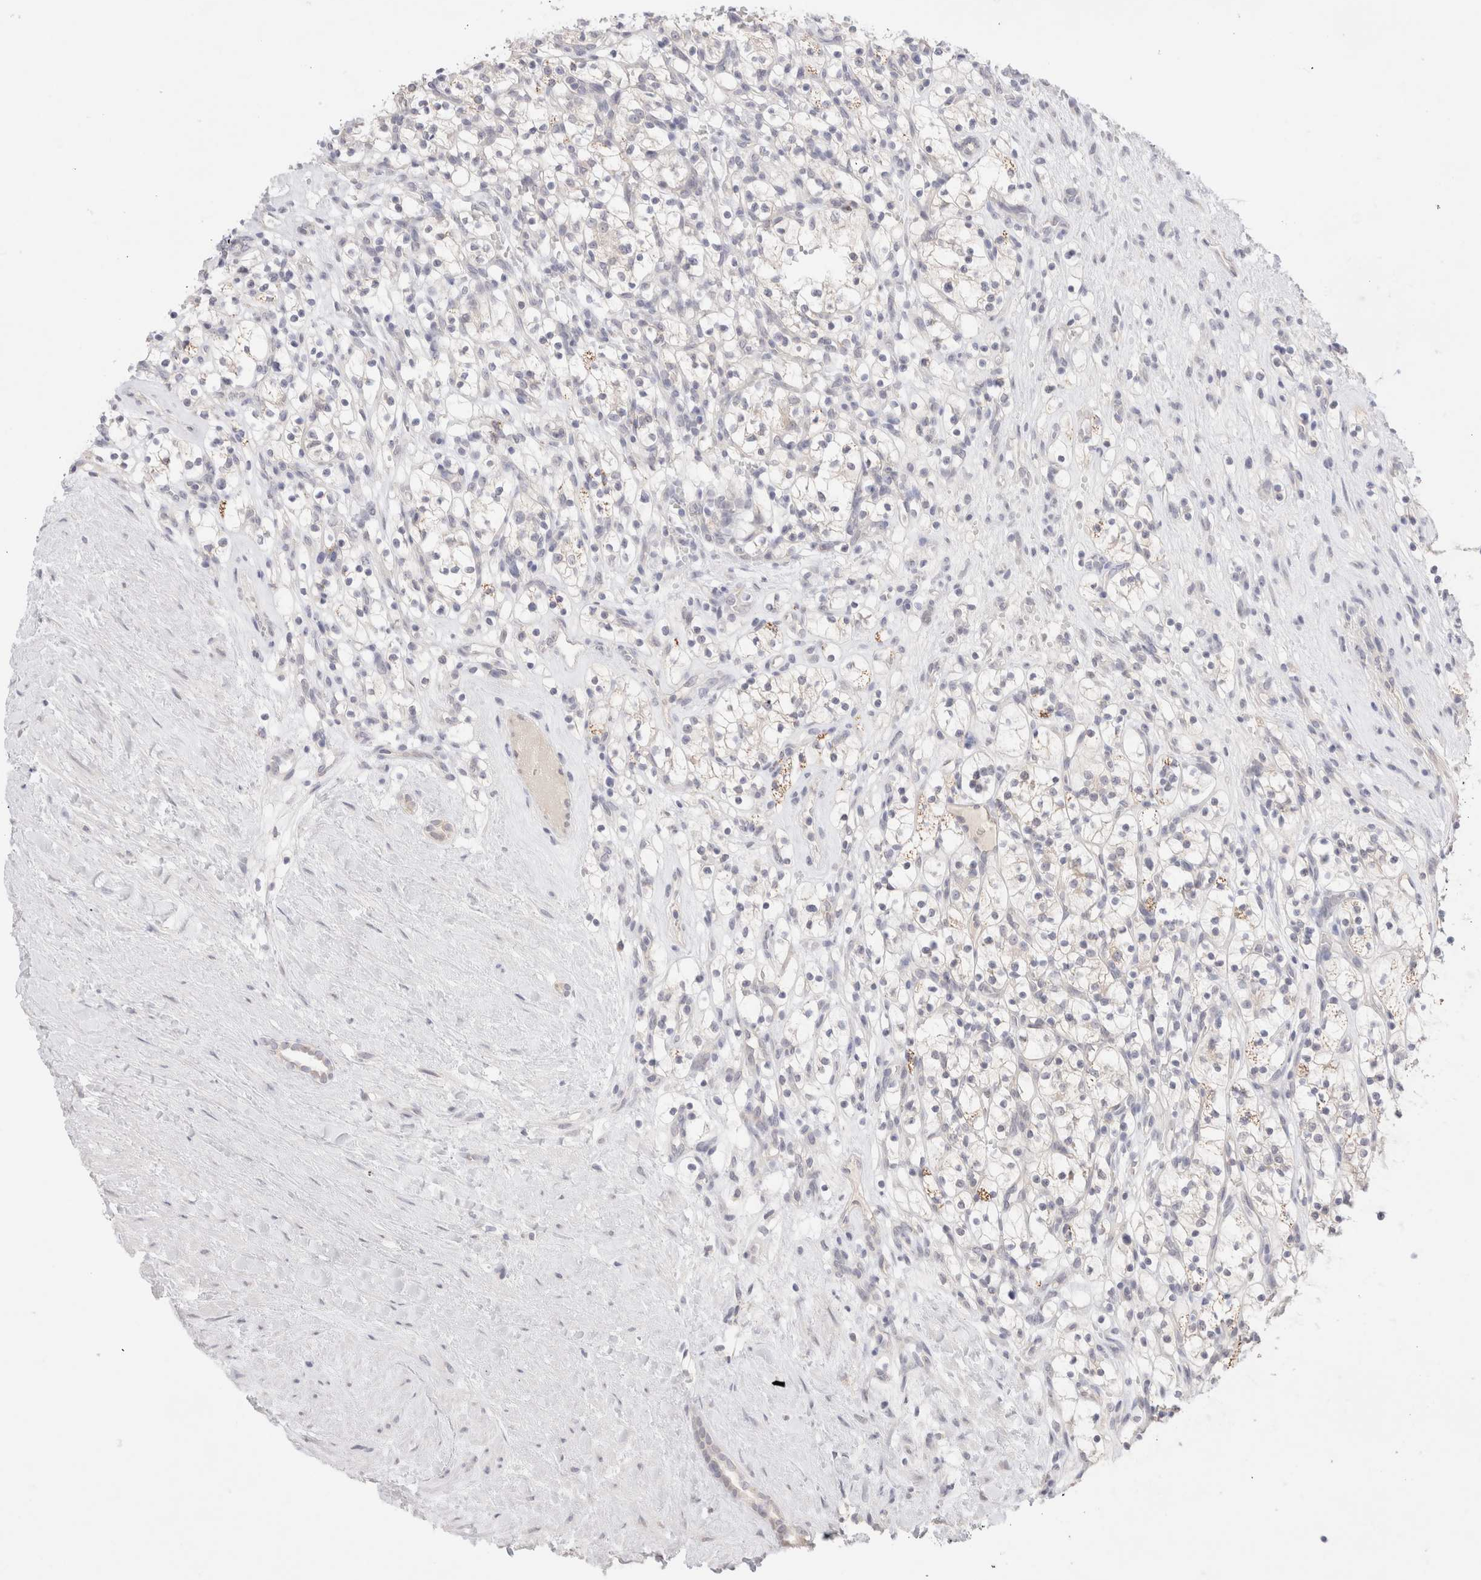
{"staining": {"intensity": "negative", "quantity": "none", "location": "none"}, "tissue": "renal cancer", "cell_type": "Tumor cells", "image_type": "cancer", "snomed": [{"axis": "morphology", "description": "Adenocarcinoma, NOS"}, {"axis": "topography", "description": "Kidney"}], "caption": "Immunohistochemical staining of human adenocarcinoma (renal) exhibits no significant expression in tumor cells. (DAB immunohistochemistry visualized using brightfield microscopy, high magnification).", "gene": "SPATA20", "patient": {"sex": "female", "age": 57}}